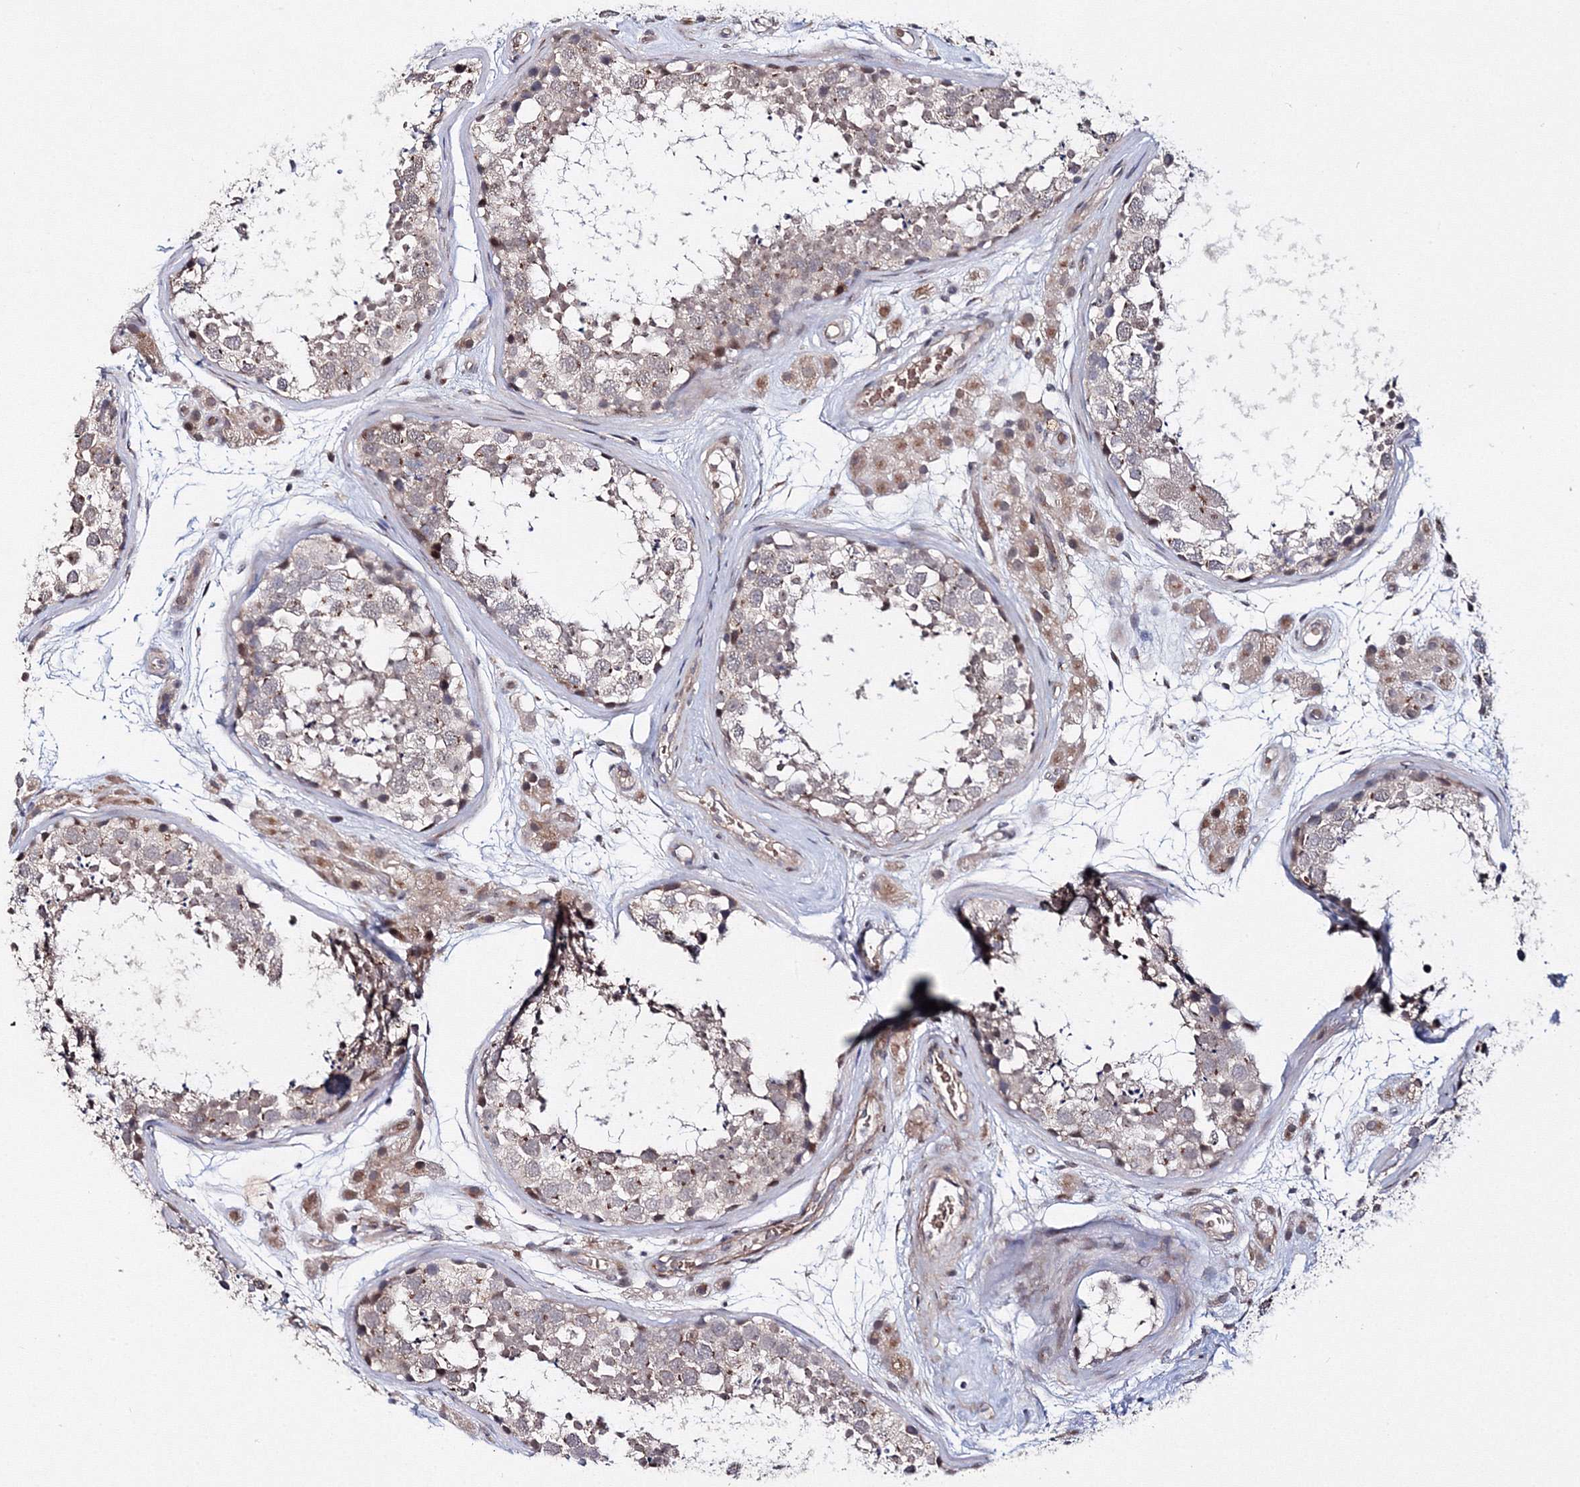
{"staining": {"intensity": "moderate", "quantity": "<25%", "location": "cytoplasmic/membranous,nuclear"}, "tissue": "testis", "cell_type": "Cells in seminiferous ducts", "image_type": "normal", "snomed": [{"axis": "morphology", "description": "Normal tissue, NOS"}, {"axis": "topography", "description": "Testis"}], "caption": "Protein staining of normal testis exhibits moderate cytoplasmic/membranous,nuclear staining in approximately <25% of cells in seminiferous ducts. The staining was performed using DAB (3,3'-diaminobenzidine) to visualize the protein expression in brown, while the nuclei were stained in blue with hematoxylin (Magnification: 20x).", "gene": "C11orf52", "patient": {"sex": "male", "age": 56}}